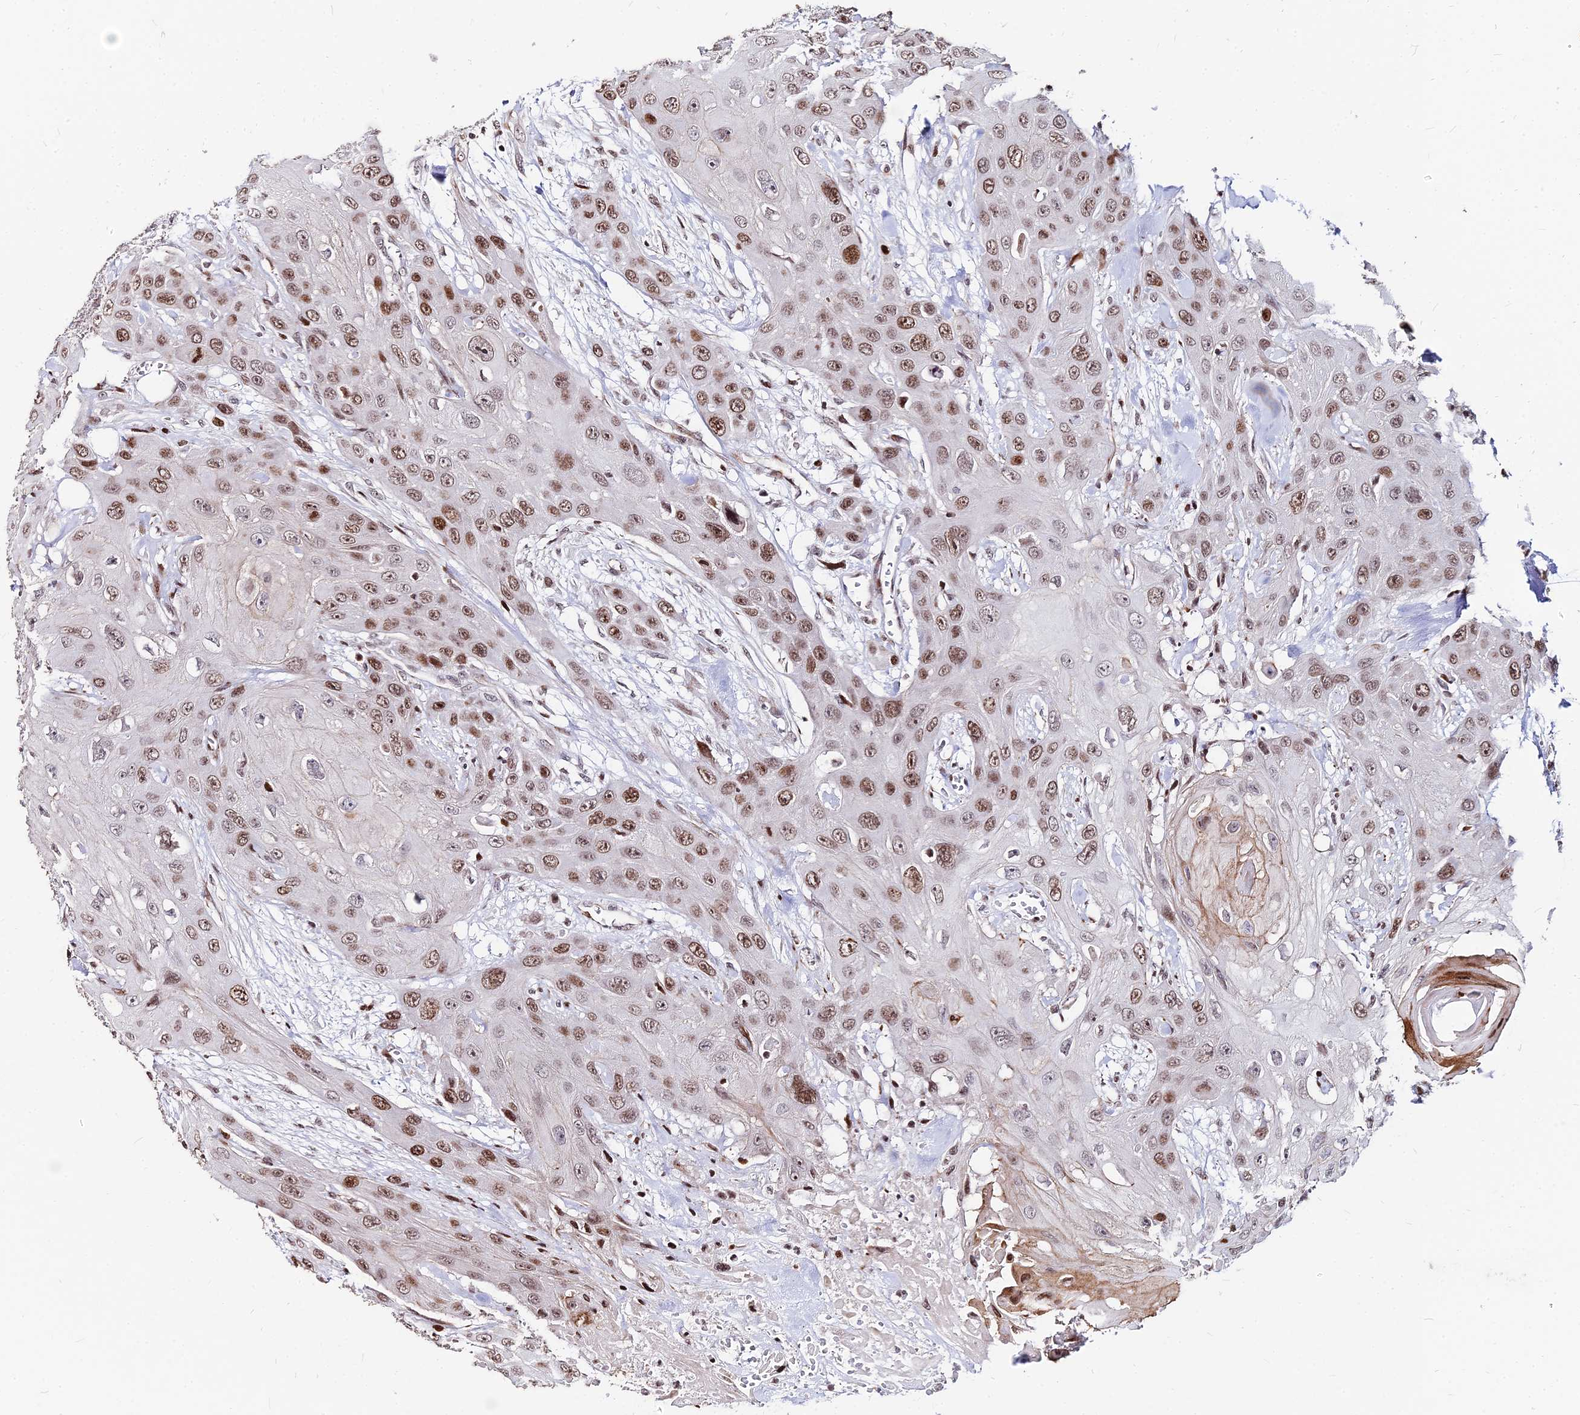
{"staining": {"intensity": "moderate", "quantity": ">75%", "location": "nuclear"}, "tissue": "head and neck cancer", "cell_type": "Tumor cells", "image_type": "cancer", "snomed": [{"axis": "morphology", "description": "Squamous cell carcinoma, NOS"}, {"axis": "topography", "description": "Head-Neck"}], "caption": "Head and neck cancer was stained to show a protein in brown. There is medium levels of moderate nuclear staining in approximately >75% of tumor cells.", "gene": "NYAP2", "patient": {"sex": "male", "age": 81}}